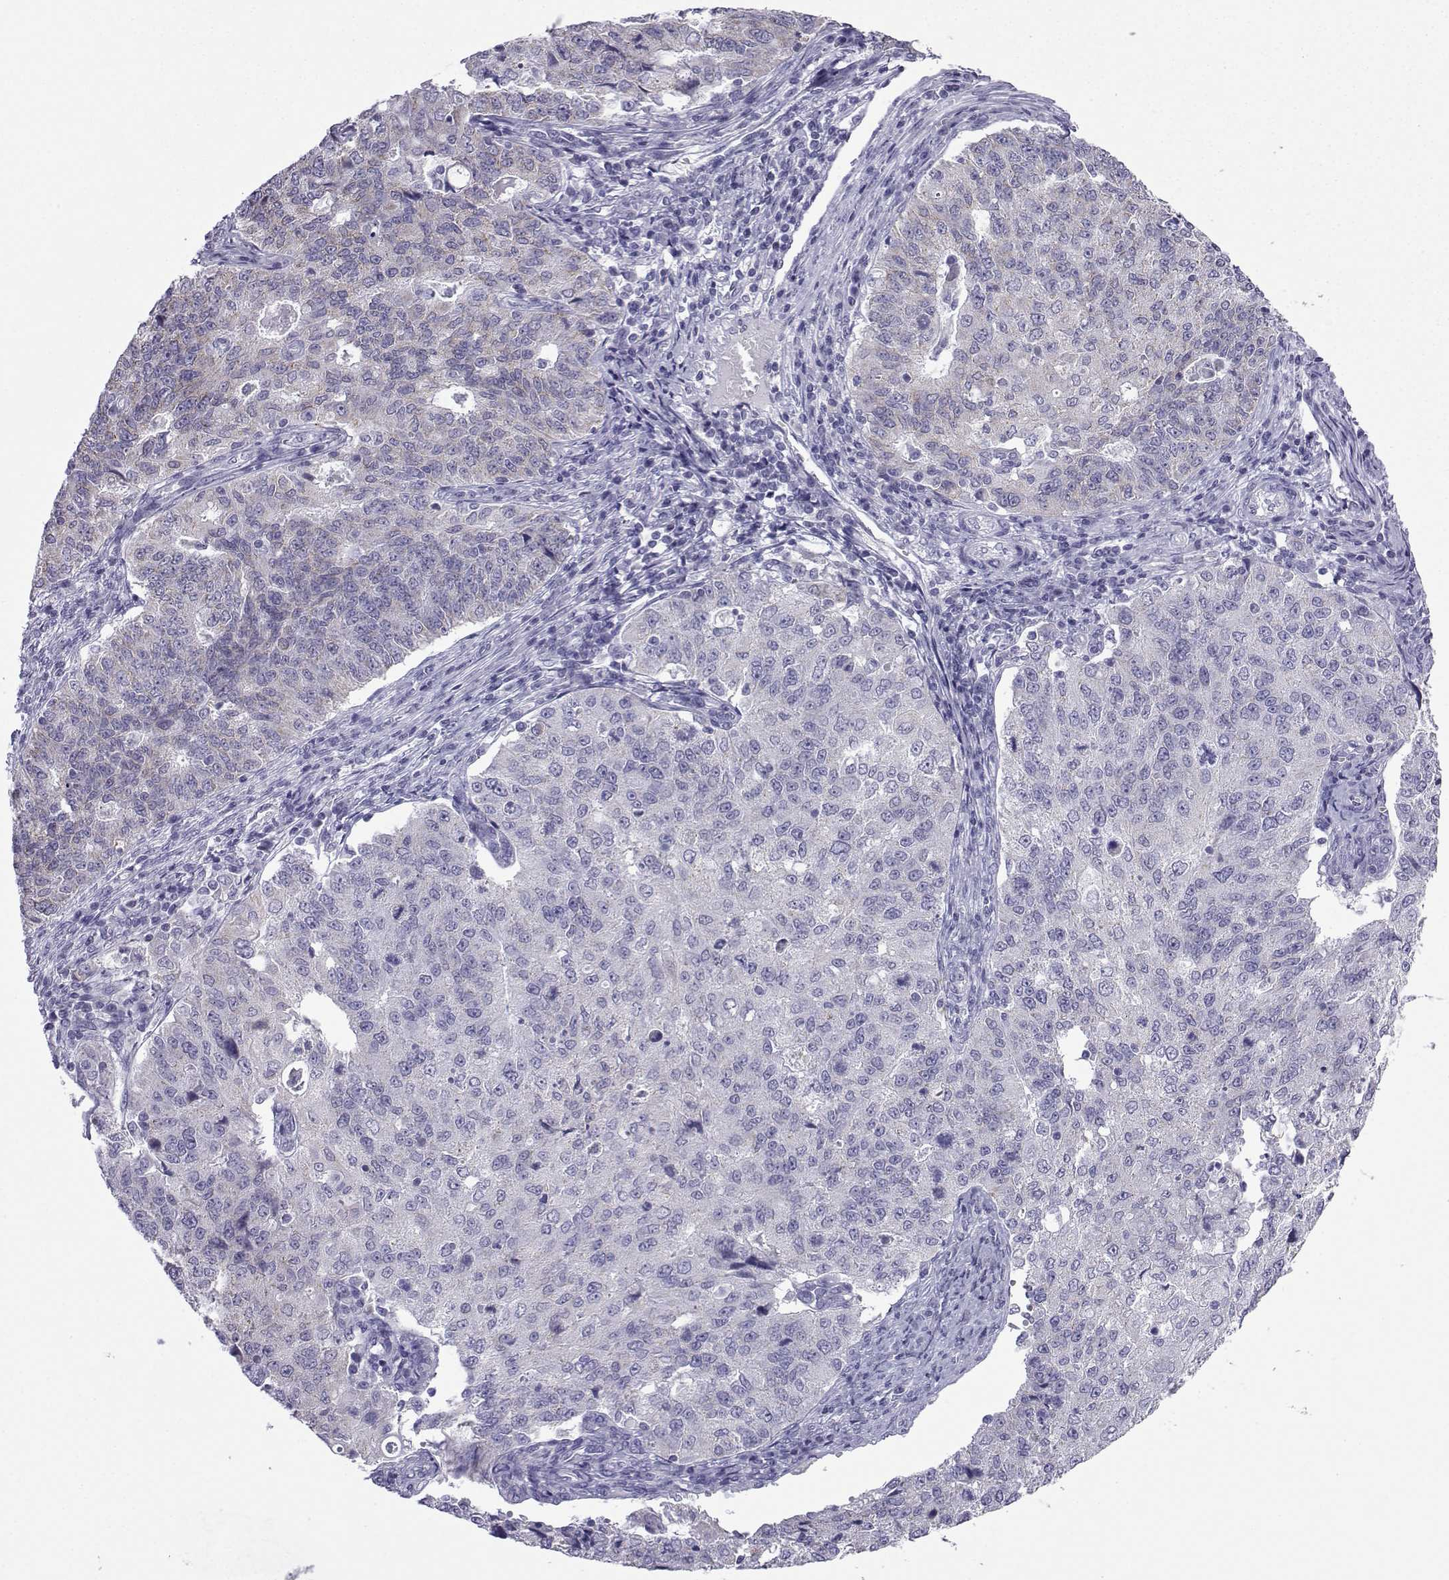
{"staining": {"intensity": "weak", "quantity": "<25%", "location": "cytoplasmic/membranous"}, "tissue": "endometrial cancer", "cell_type": "Tumor cells", "image_type": "cancer", "snomed": [{"axis": "morphology", "description": "Adenocarcinoma, NOS"}, {"axis": "topography", "description": "Endometrium"}], "caption": "An immunohistochemistry (IHC) histopathology image of endometrial cancer is shown. There is no staining in tumor cells of endometrial cancer.", "gene": "ACRBP", "patient": {"sex": "female", "age": 43}}